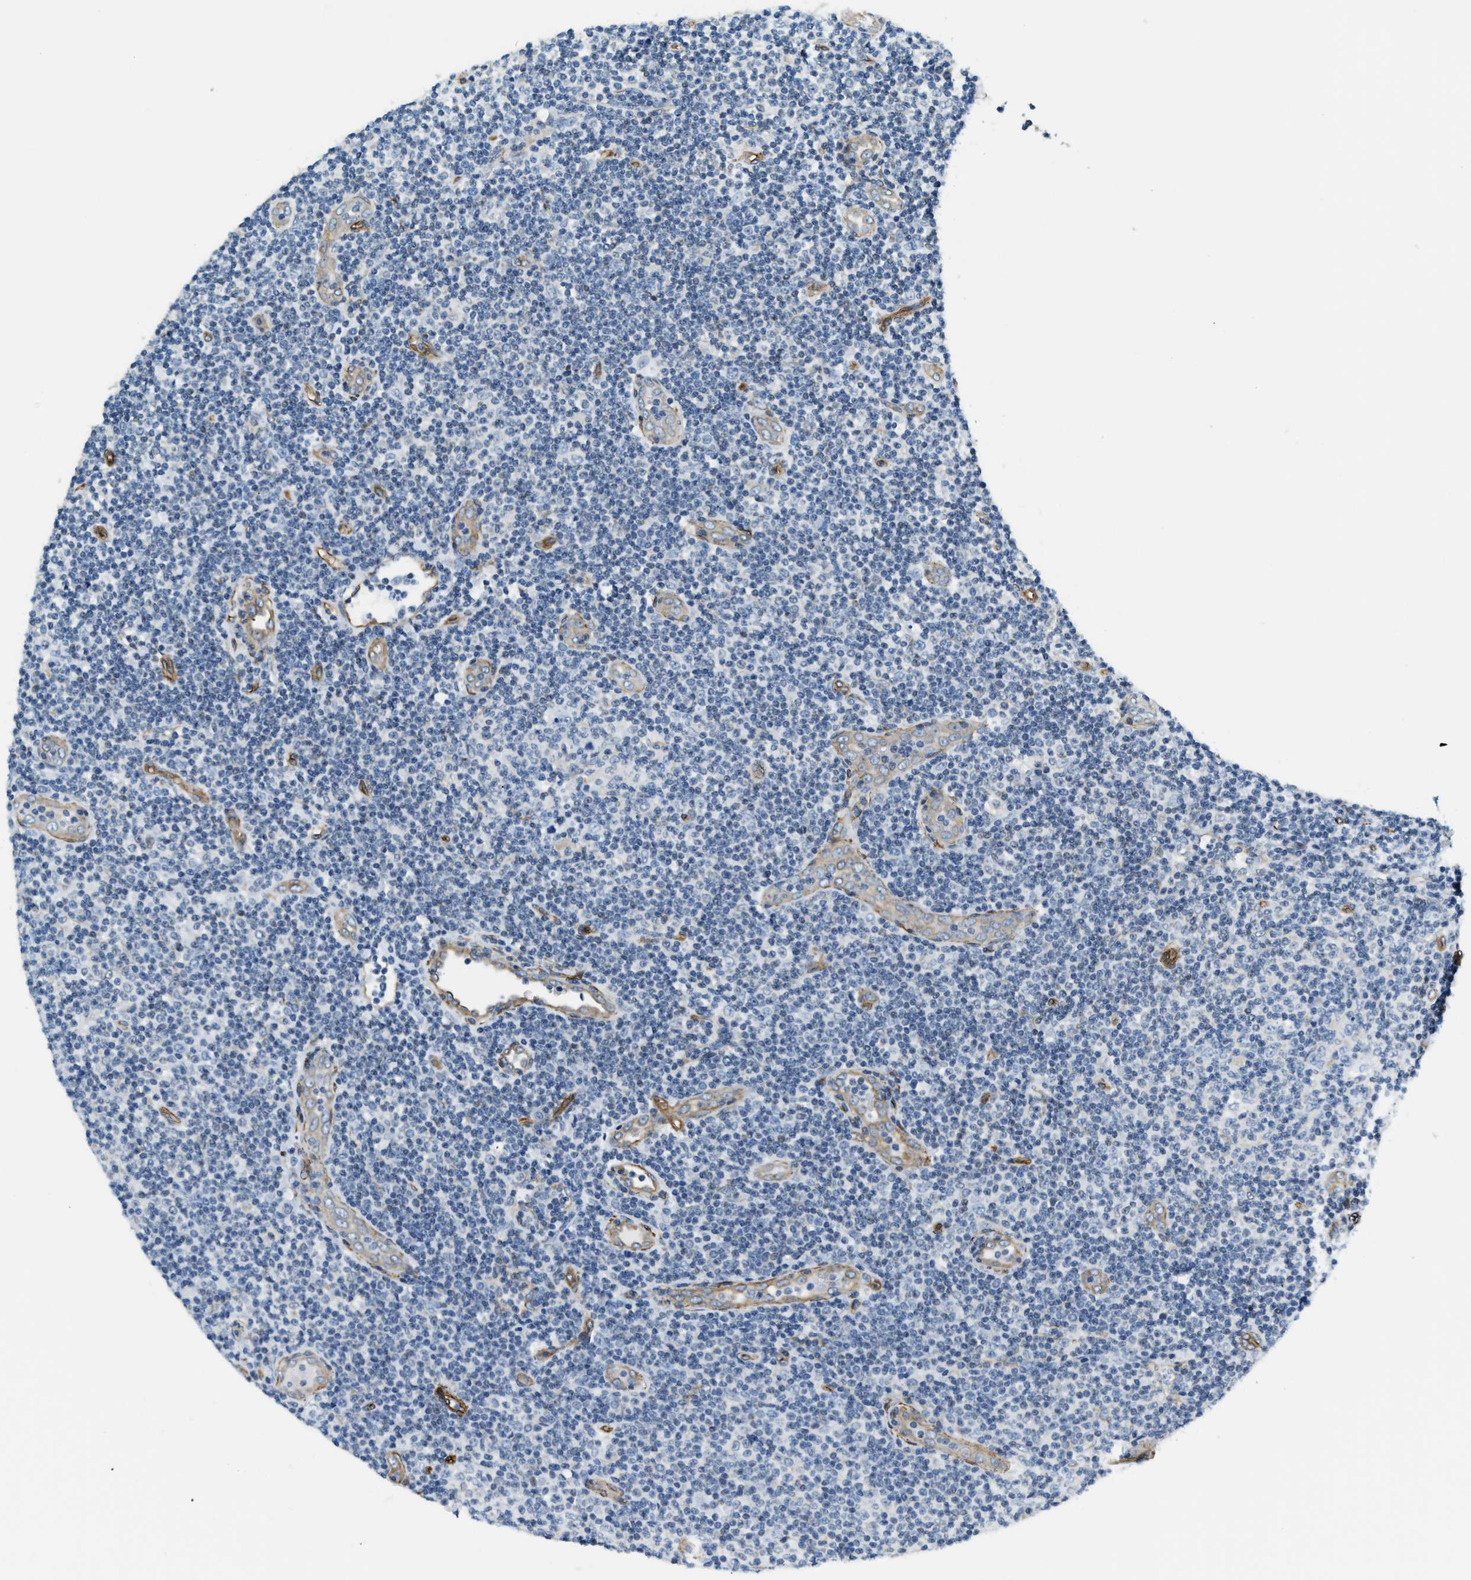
{"staining": {"intensity": "negative", "quantity": "none", "location": "none"}, "tissue": "lymphoma", "cell_type": "Tumor cells", "image_type": "cancer", "snomed": [{"axis": "morphology", "description": "Malignant lymphoma, non-Hodgkin's type, Low grade"}, {"axis": "topography", "description": "Lymph node"}], "caption": "An image of malignant lymphoma, non-Hodgkin's type (low-grade) stained for a protein reveals no brown staining in tumor cells.", "gene": "TMEM43", "patient": {"sex": "male", "age": 83}}